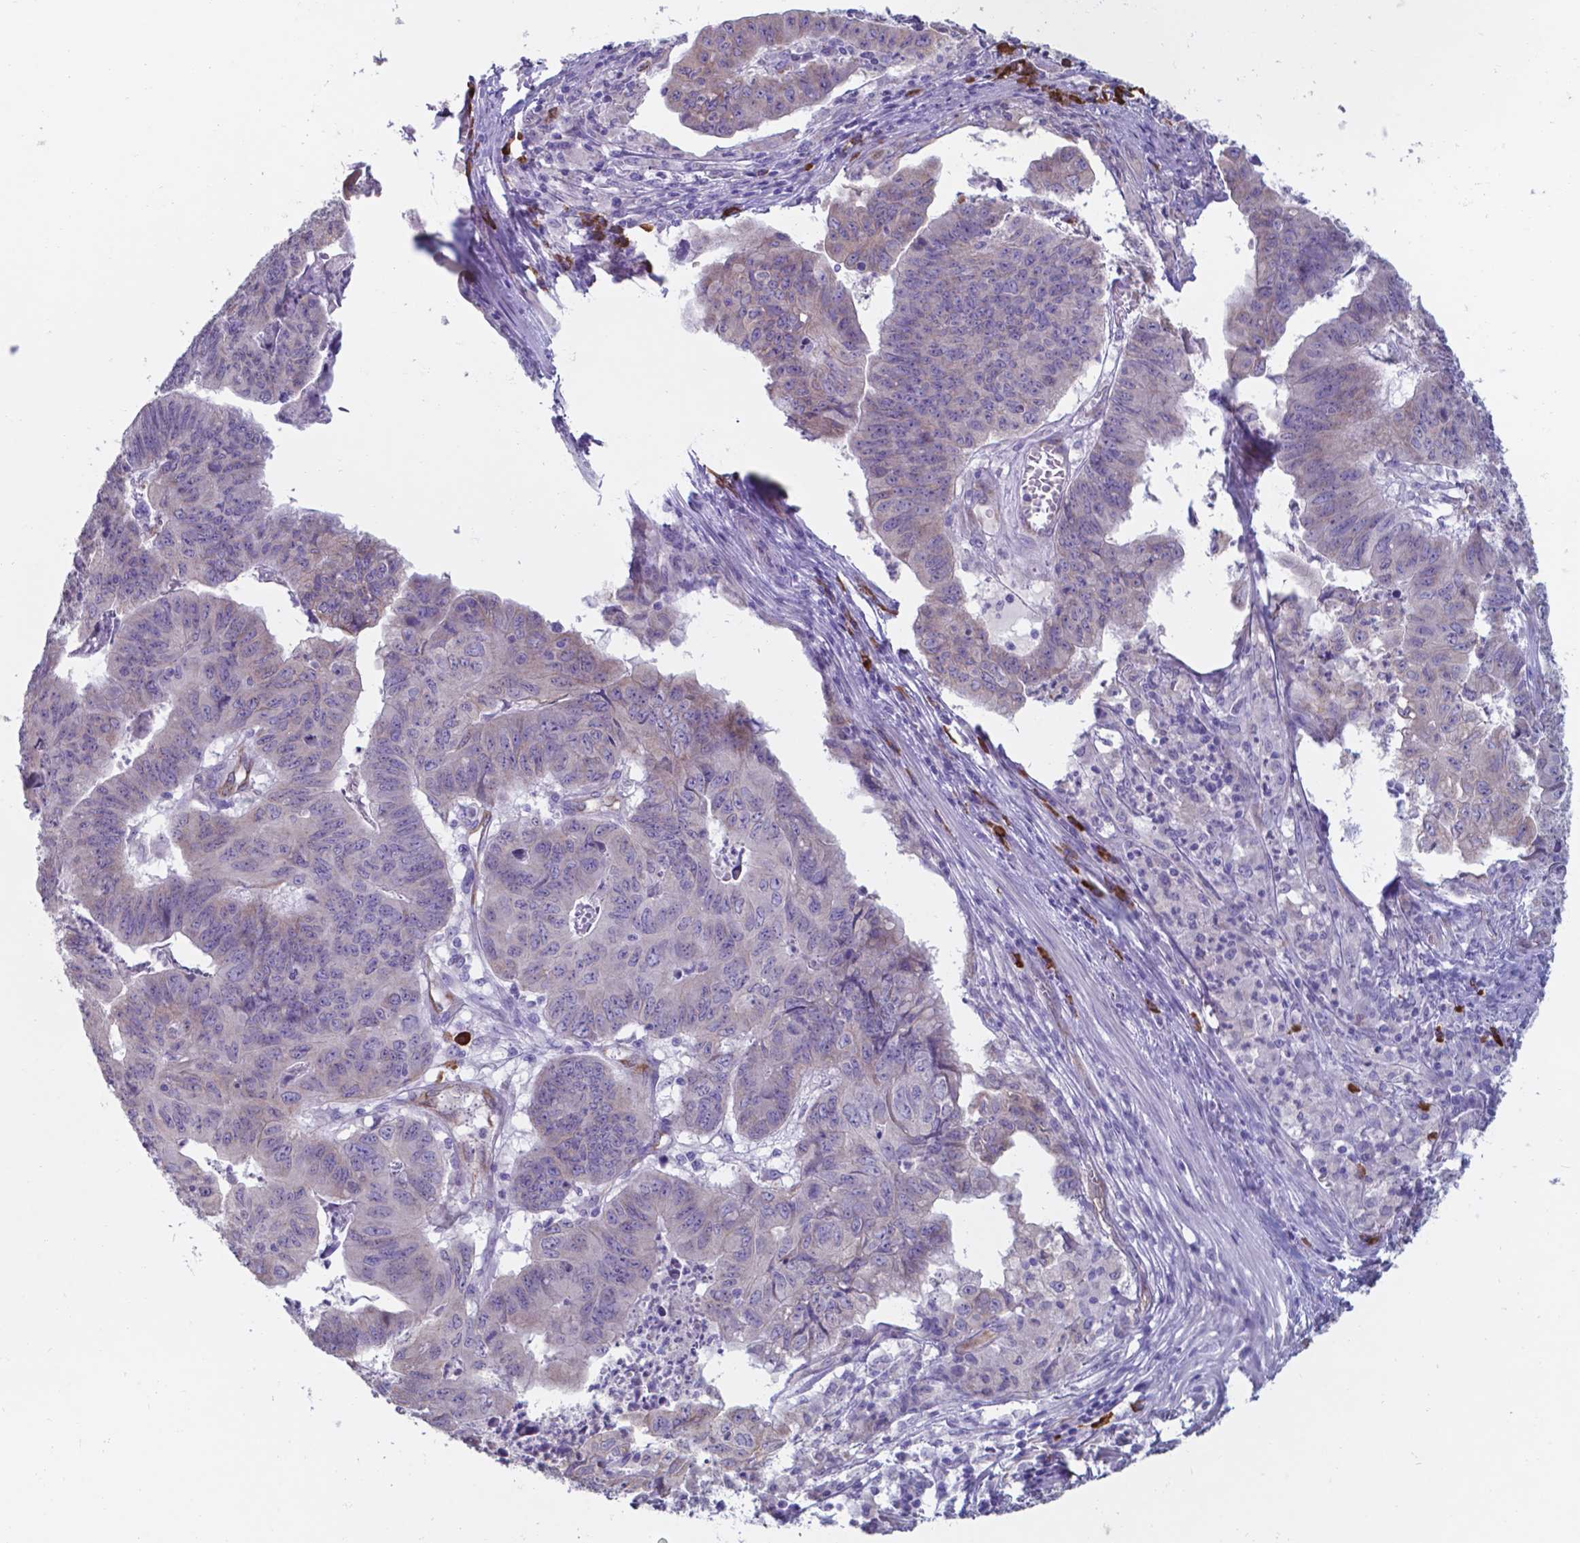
{"staining": {"intensity": "negative", "quantity": "none", "location": "none"}, "tissue": "stomach cancer", "cell_type": "Tumor cells", "image_type": "cancer", "snomed": [{"axis": "morphology", "description": "Adenocarcinoma, NOS"}, {"axis": "topography", "description": "Stomach, lower"}], "caption": "This is an immunohistochemistry (IHC) micrograph of stomach cancer (adenocarcinoma). There is no expression in tumor cells.", "gene": "UBE2J1", "patient": {"sex": "male", "age": 77}}